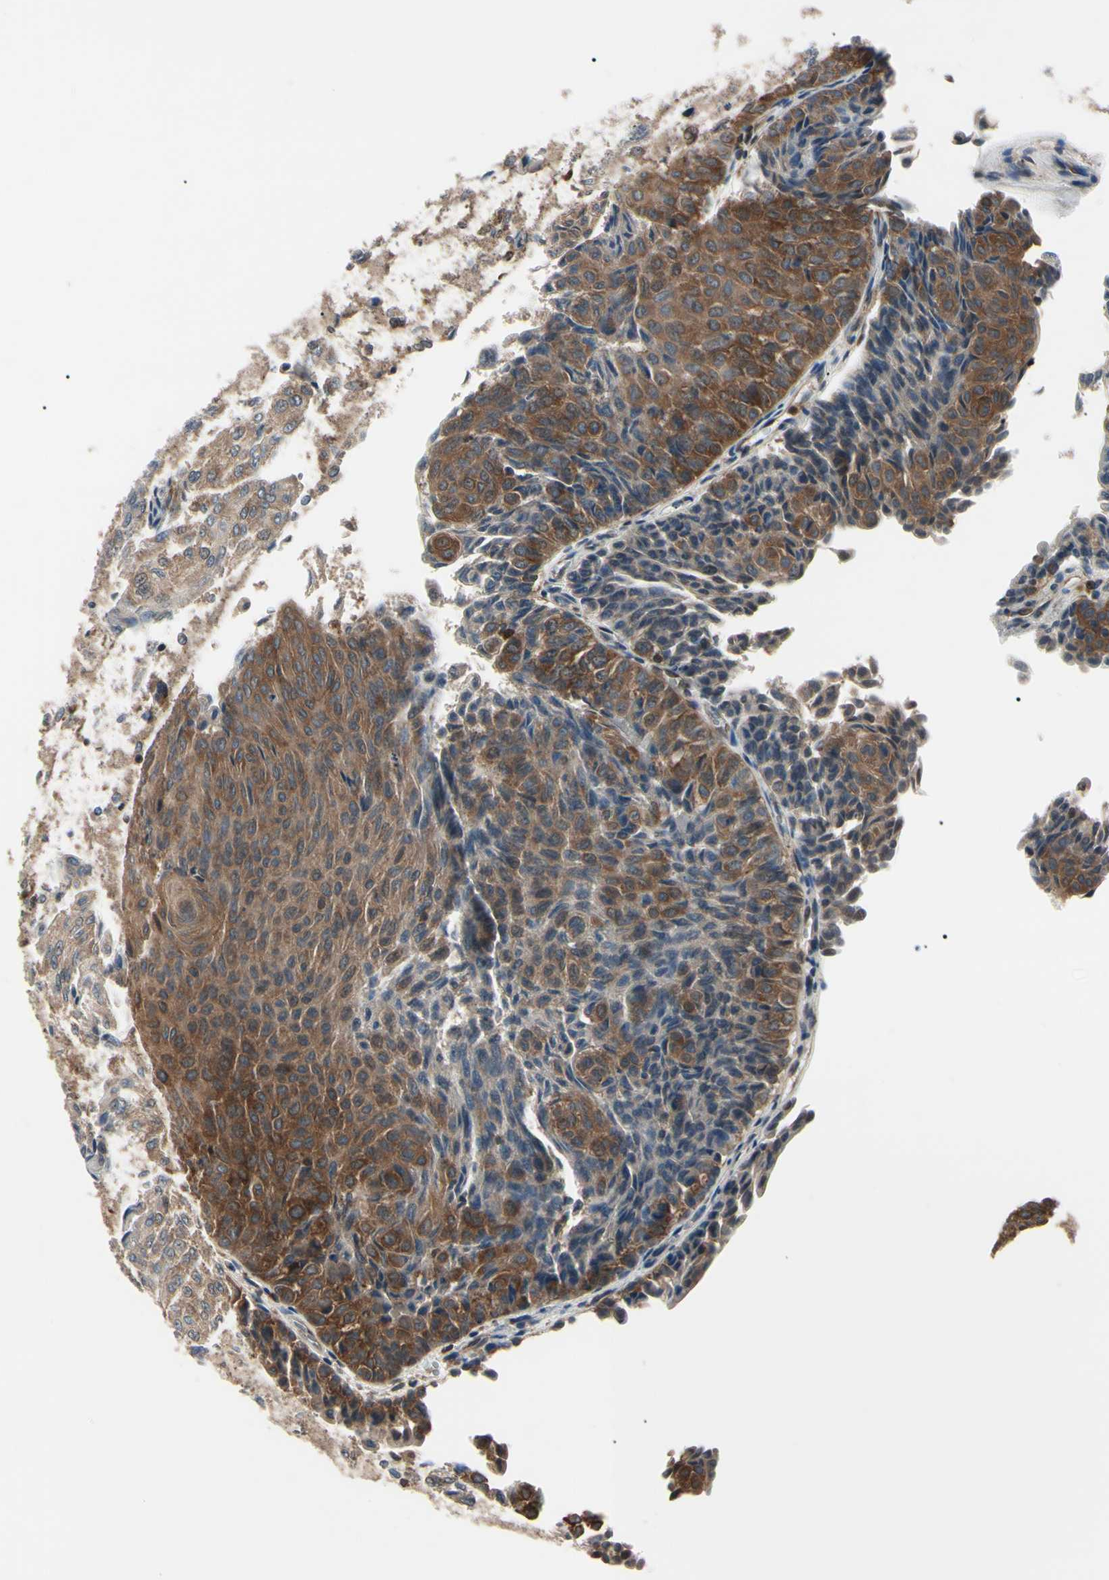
{"staining": {"intensity": "strong", "quantity": "25%-75%", "location": "cytoplasmic/membranous"}, "tissue": "urothelial cancer", "cell_type": "Tumor cells", "image_type": "cancer", "snomed": [{"axis": "morphology", "description": "Urothelial carcinoma, Low grade"}, {"axis": "topography", "description": "Urinary bladder"}], "caption": "This is a micrograph of immunohistochemistry (IHC) staining of urothelial carcinoma (low-grade), which shows strong expression in the cytoplasmic/membranous of tumor cells.", "gene": "MAPRE1", "patient": {"sex": "male", "age": 78}}